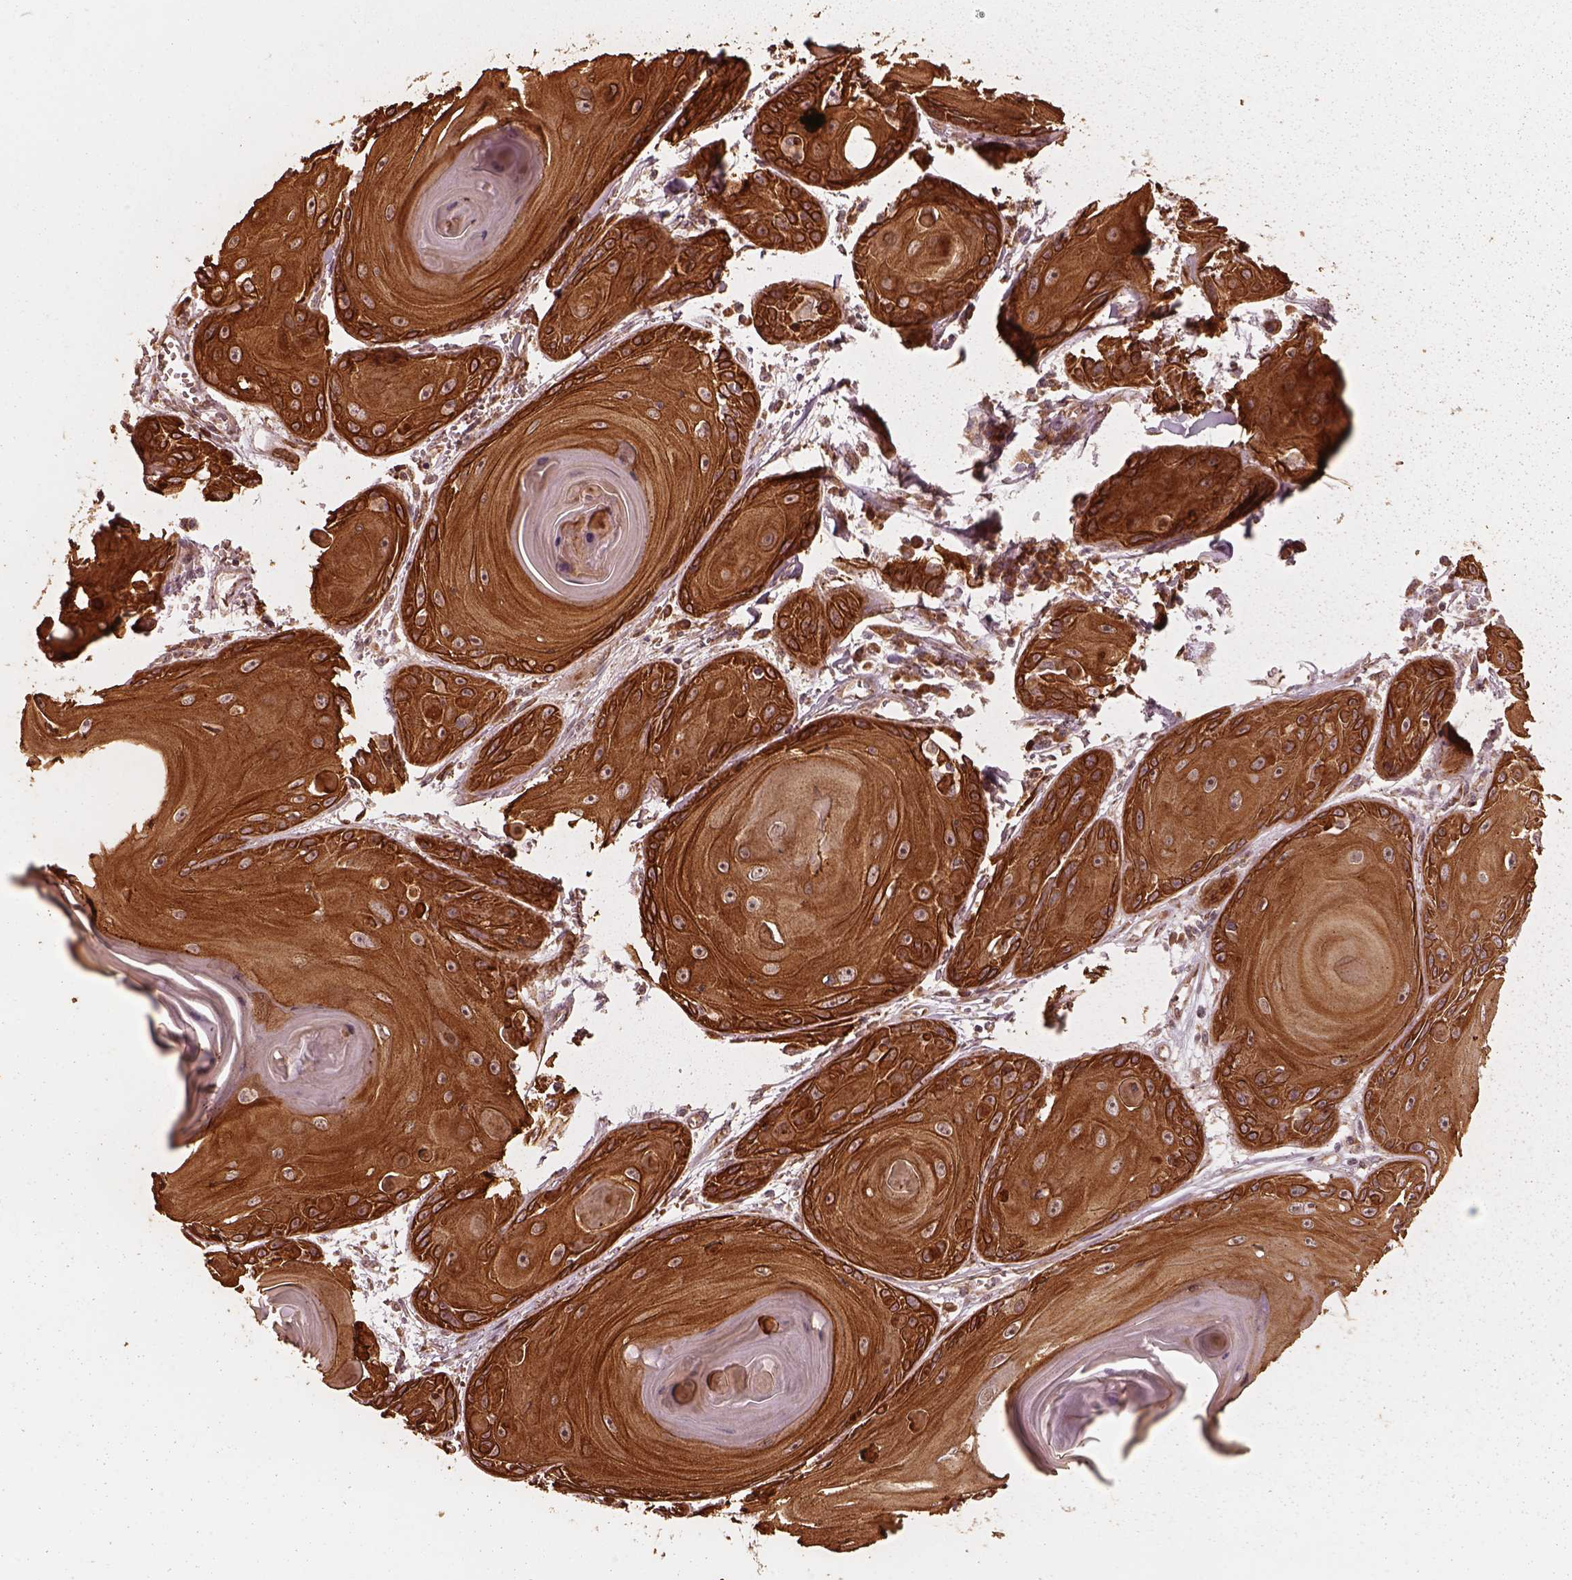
{"staining": {"intensity": "strong", "quantity": ">75%", "location": "cytoplasmic/membranous"}, "tissue": "skin cancer", "cell_type": "Tumor cells", "image_type": "cancer", "snomed": [{"axis": "morphology", "description": "Squamous cell carcinoma, NOS"}, {"axis": "topography", "description": "Skin"}, {"axis": "topography", "description": "Vulva"}], "caption": "Protein analysis of skin squamous cell carcinoma tissue shows strong cytoplasmic/membranous positivity in about >75% of tumor cells. (IHC, brightfield microscopy, high magnification).", "gene": "DNAJC25", "patient": {"sex": "female", "age": 85}}